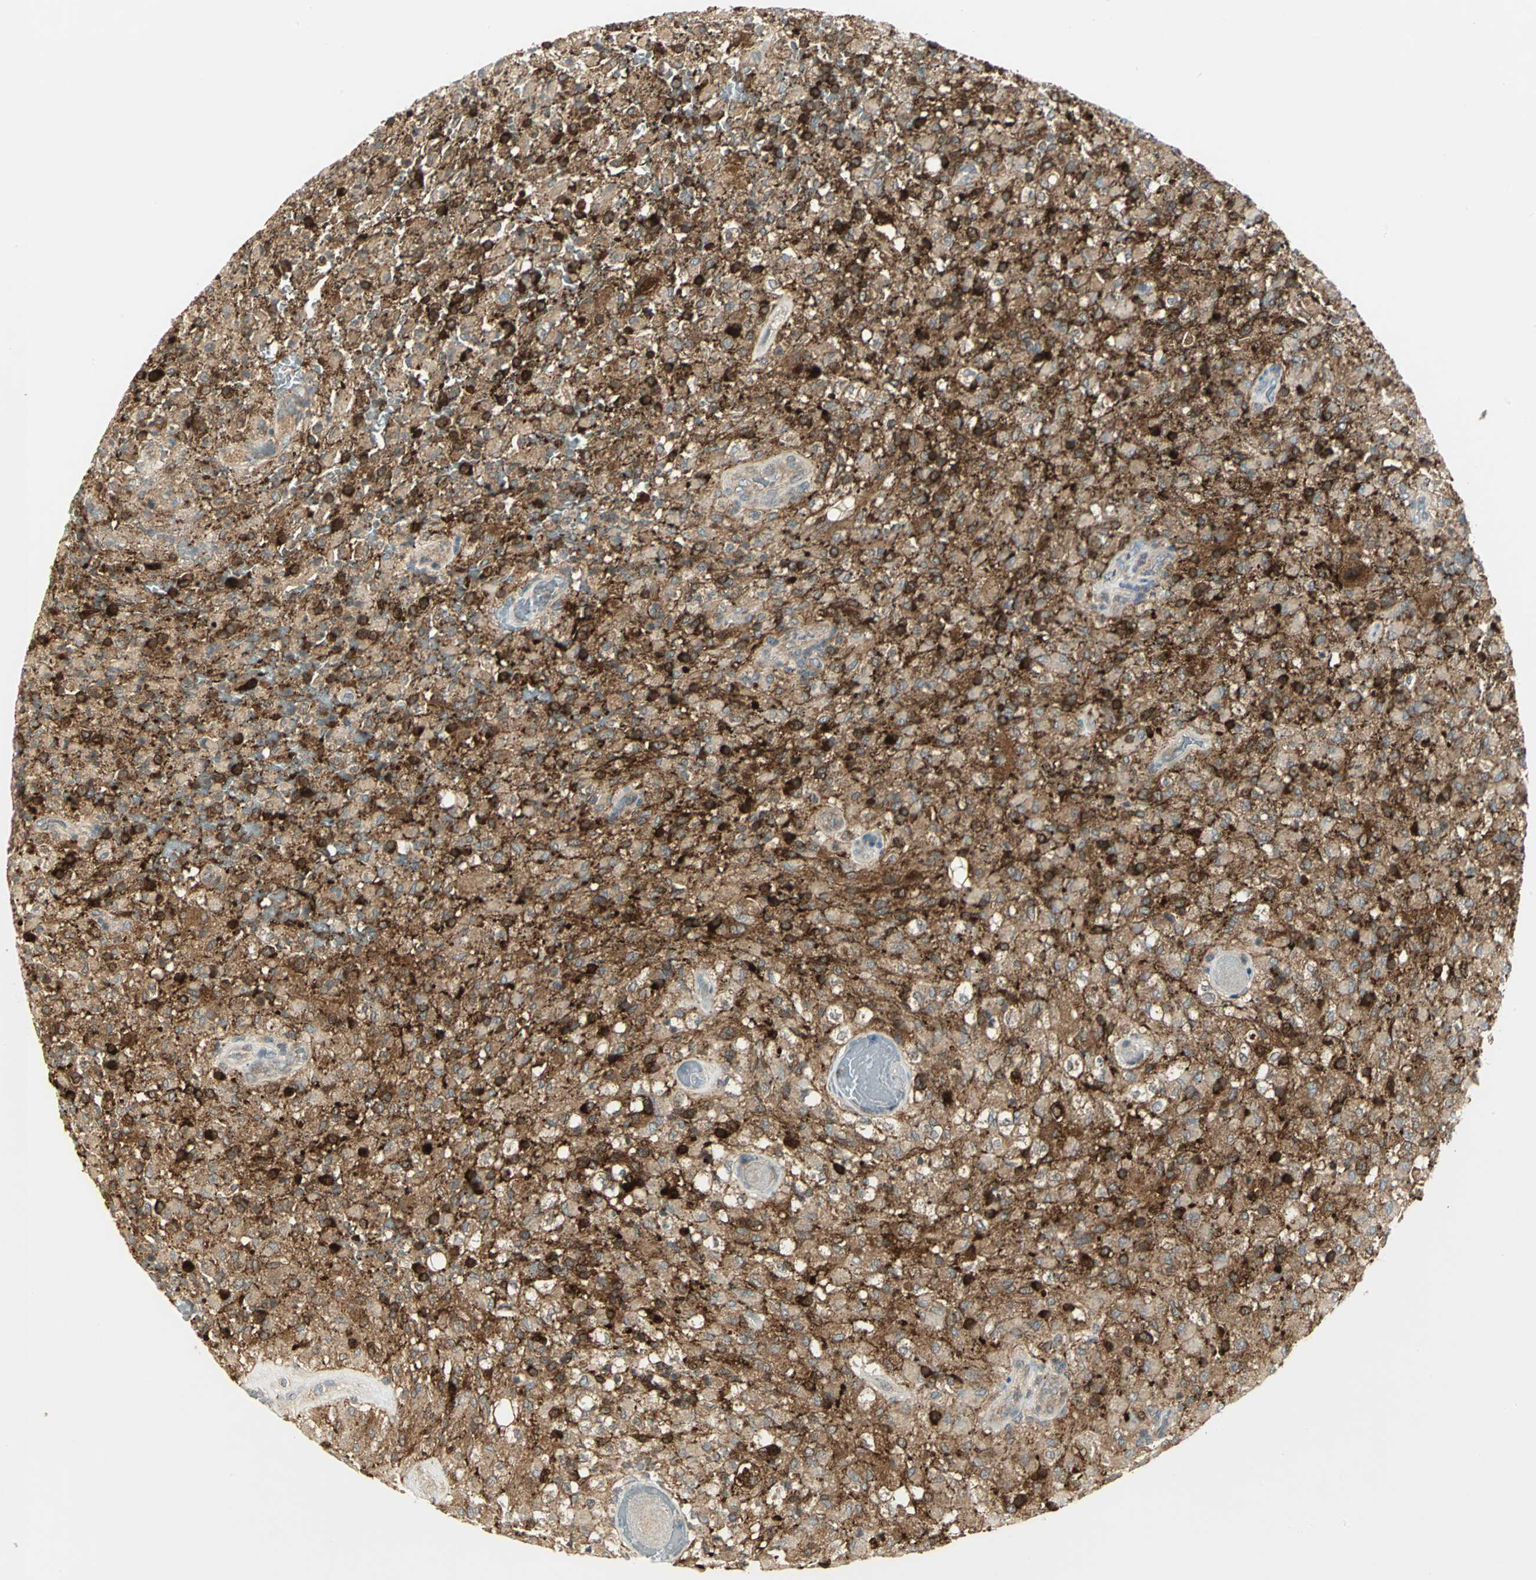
{"staining": {"intensity": "strong", "quantity": ">75%", "location": "cytoplasmic/membranous"}, "tissue": "glioma", "cell_type": "Tumor cells", "image_type": "cancer", "snomed": [{"axis": "morphology", "description": "Glioma, malignant, High grade"}, {"axis": "topography", "description": "Brain"}], "caption": "Immunohistochemical staining of human glioma exhibits strong cytoplasmic/membranous protein positivity in approximately >75% of tumor cells.", "gene": "MAPK8IP3", "patient": {"sex": "male", "age": 71}}